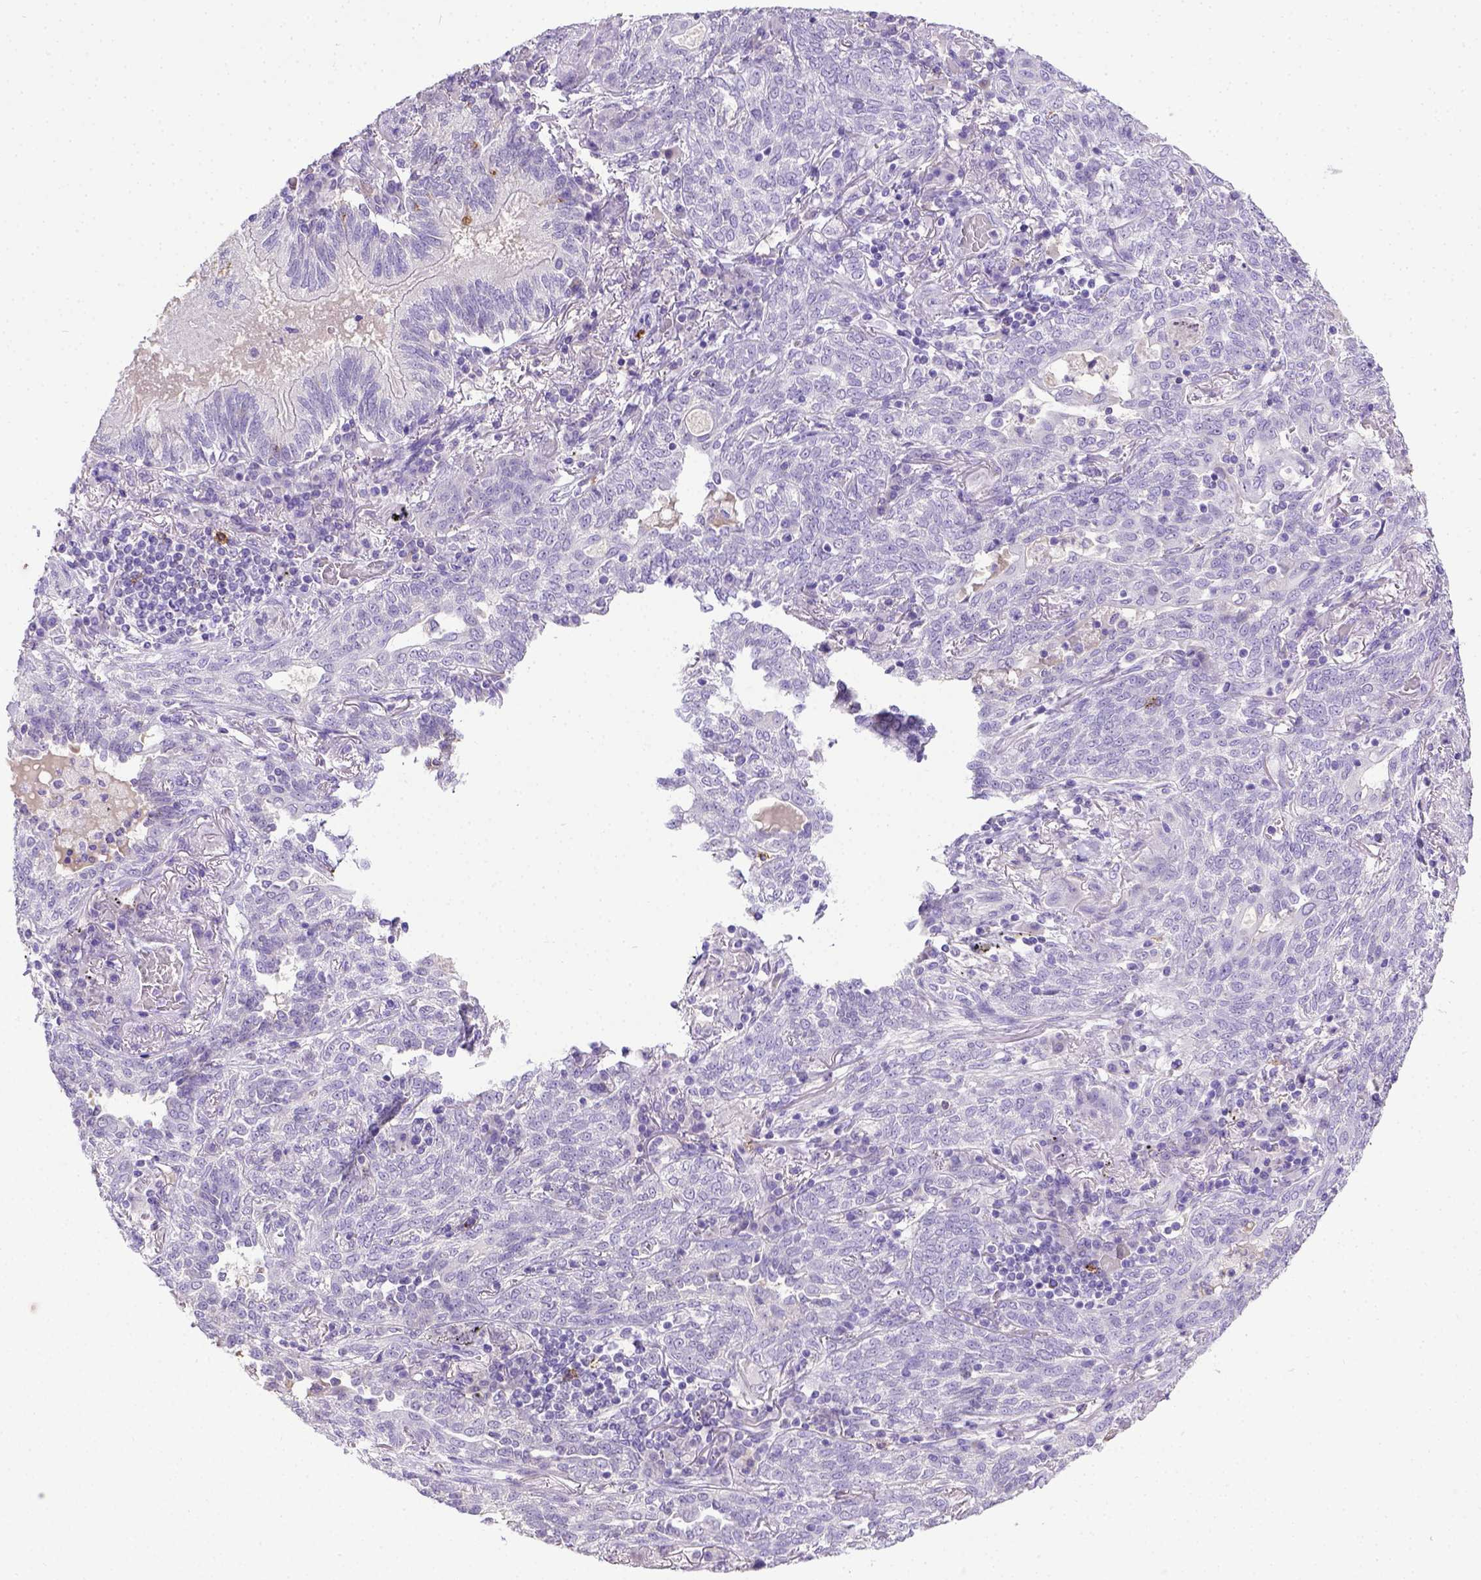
{"staining": {"intensity": "negative", "quantity": "none", "location": "none"}, "tissue": "lung cancer", "cell_type": "Tumor cells", "image_type": "cancer", "snomed": [{"axis": "morphology", "description": "Squamous cell carcinoma, NOS"}, {"axis": "topography", "description": "Lung"}], "caption": "Immunohistochemistry of squamous cell carcinoma (lung) exhibits no staining in tumor cells.", "gene": "B3GAT1", "patient": {"sex": "female", "age": 70}}